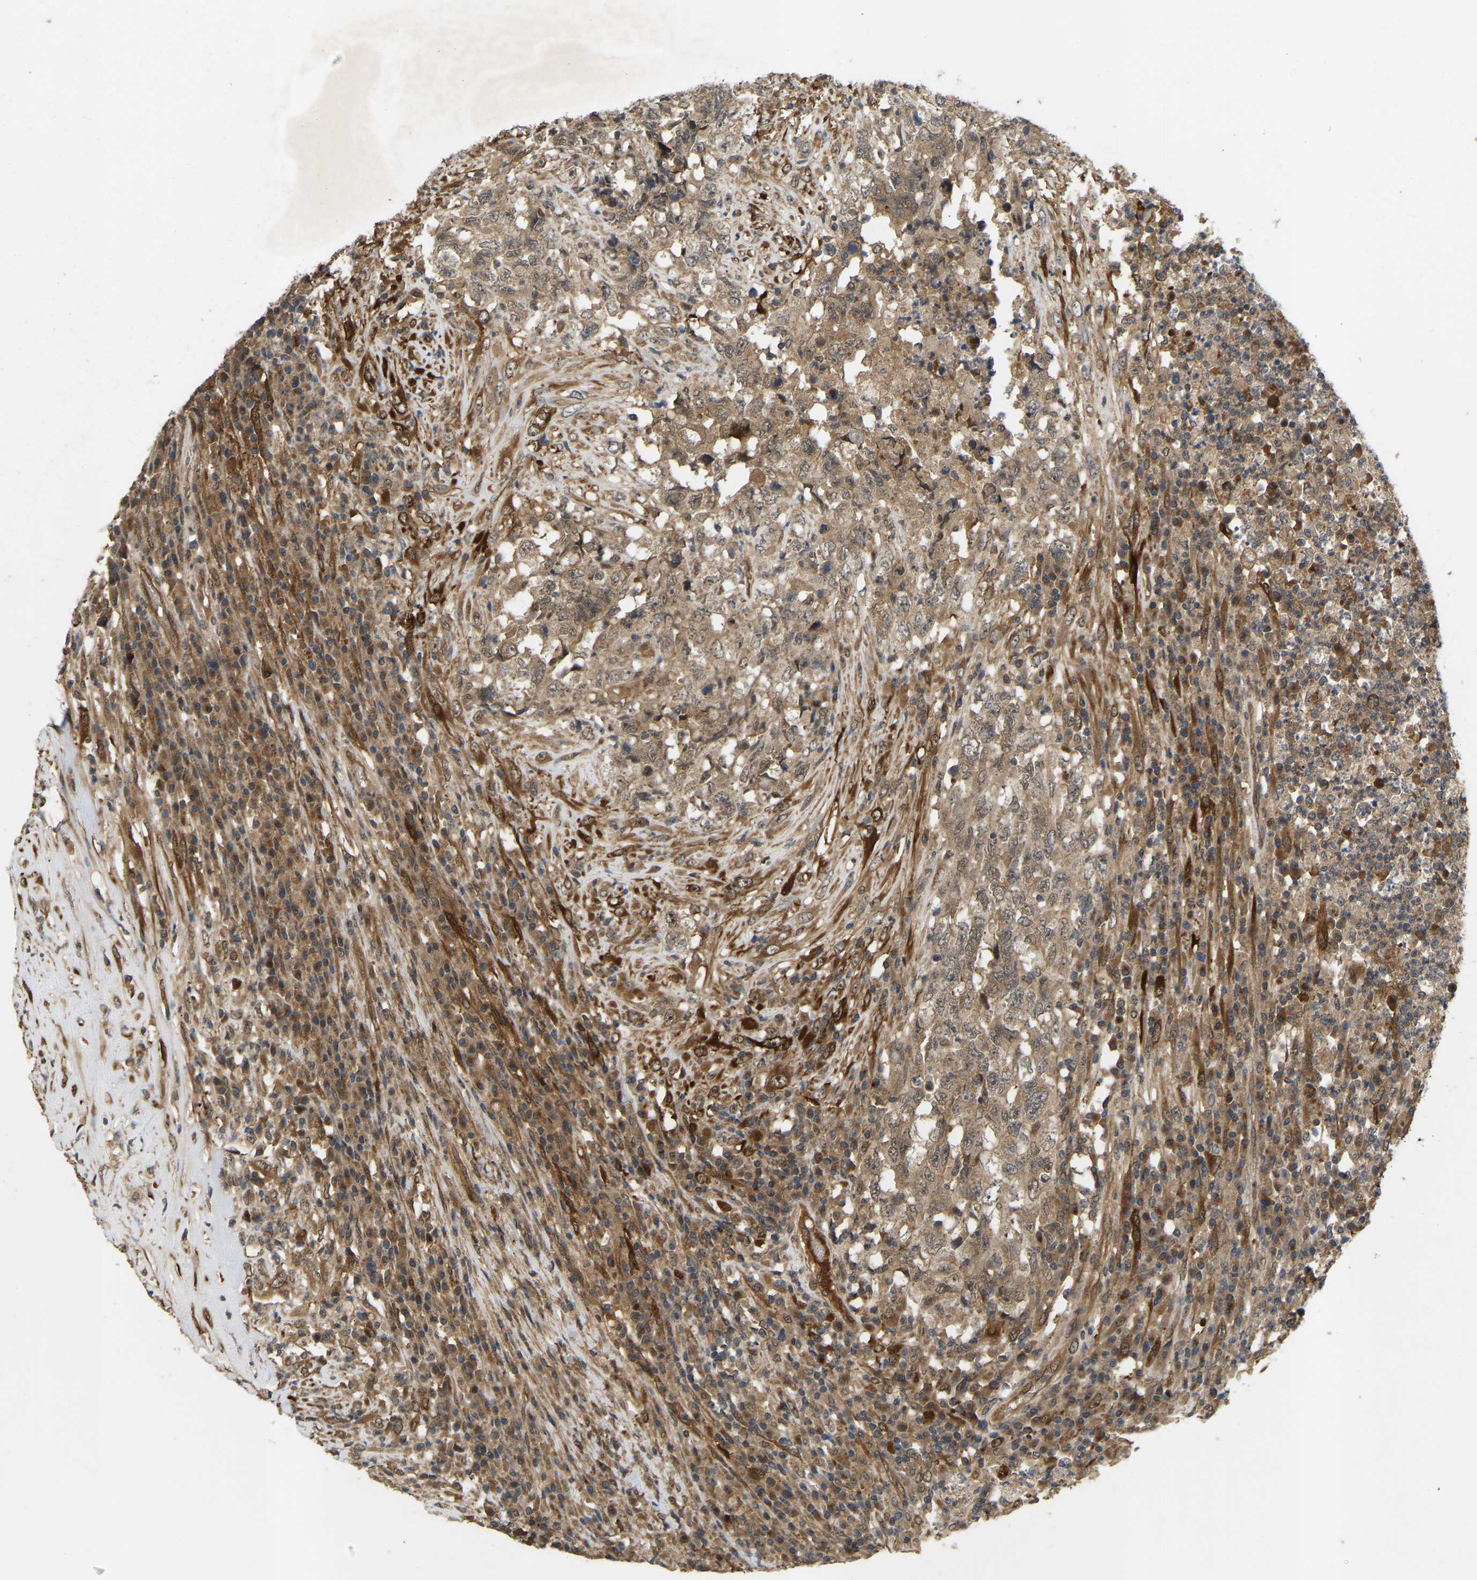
{"staining": {"intensity": "moderate", "quantity": ">75%", "location": "cytoplasmic/membranous"}, "tissue": "testis cancer", "cell_type": "Tumor cells", "image_type": "cancer", "snomed": [{"axis": "morphology", "description": "Necrosis, NOS"}, {"axis": "morphology", "description": "Carcinoma, Embryonal, NOS"}, {"axis": "topography", "description": "Testis"}], "caption": "Embryonal carcinoma (testis) stained with immunohistochemistry (IHC) reveals moderate cytoplasmic/membranous positivity in approximately >75% of tumor cells.", "gene": "LIMK2", "patient": {"sex": "male", "age": 19}}